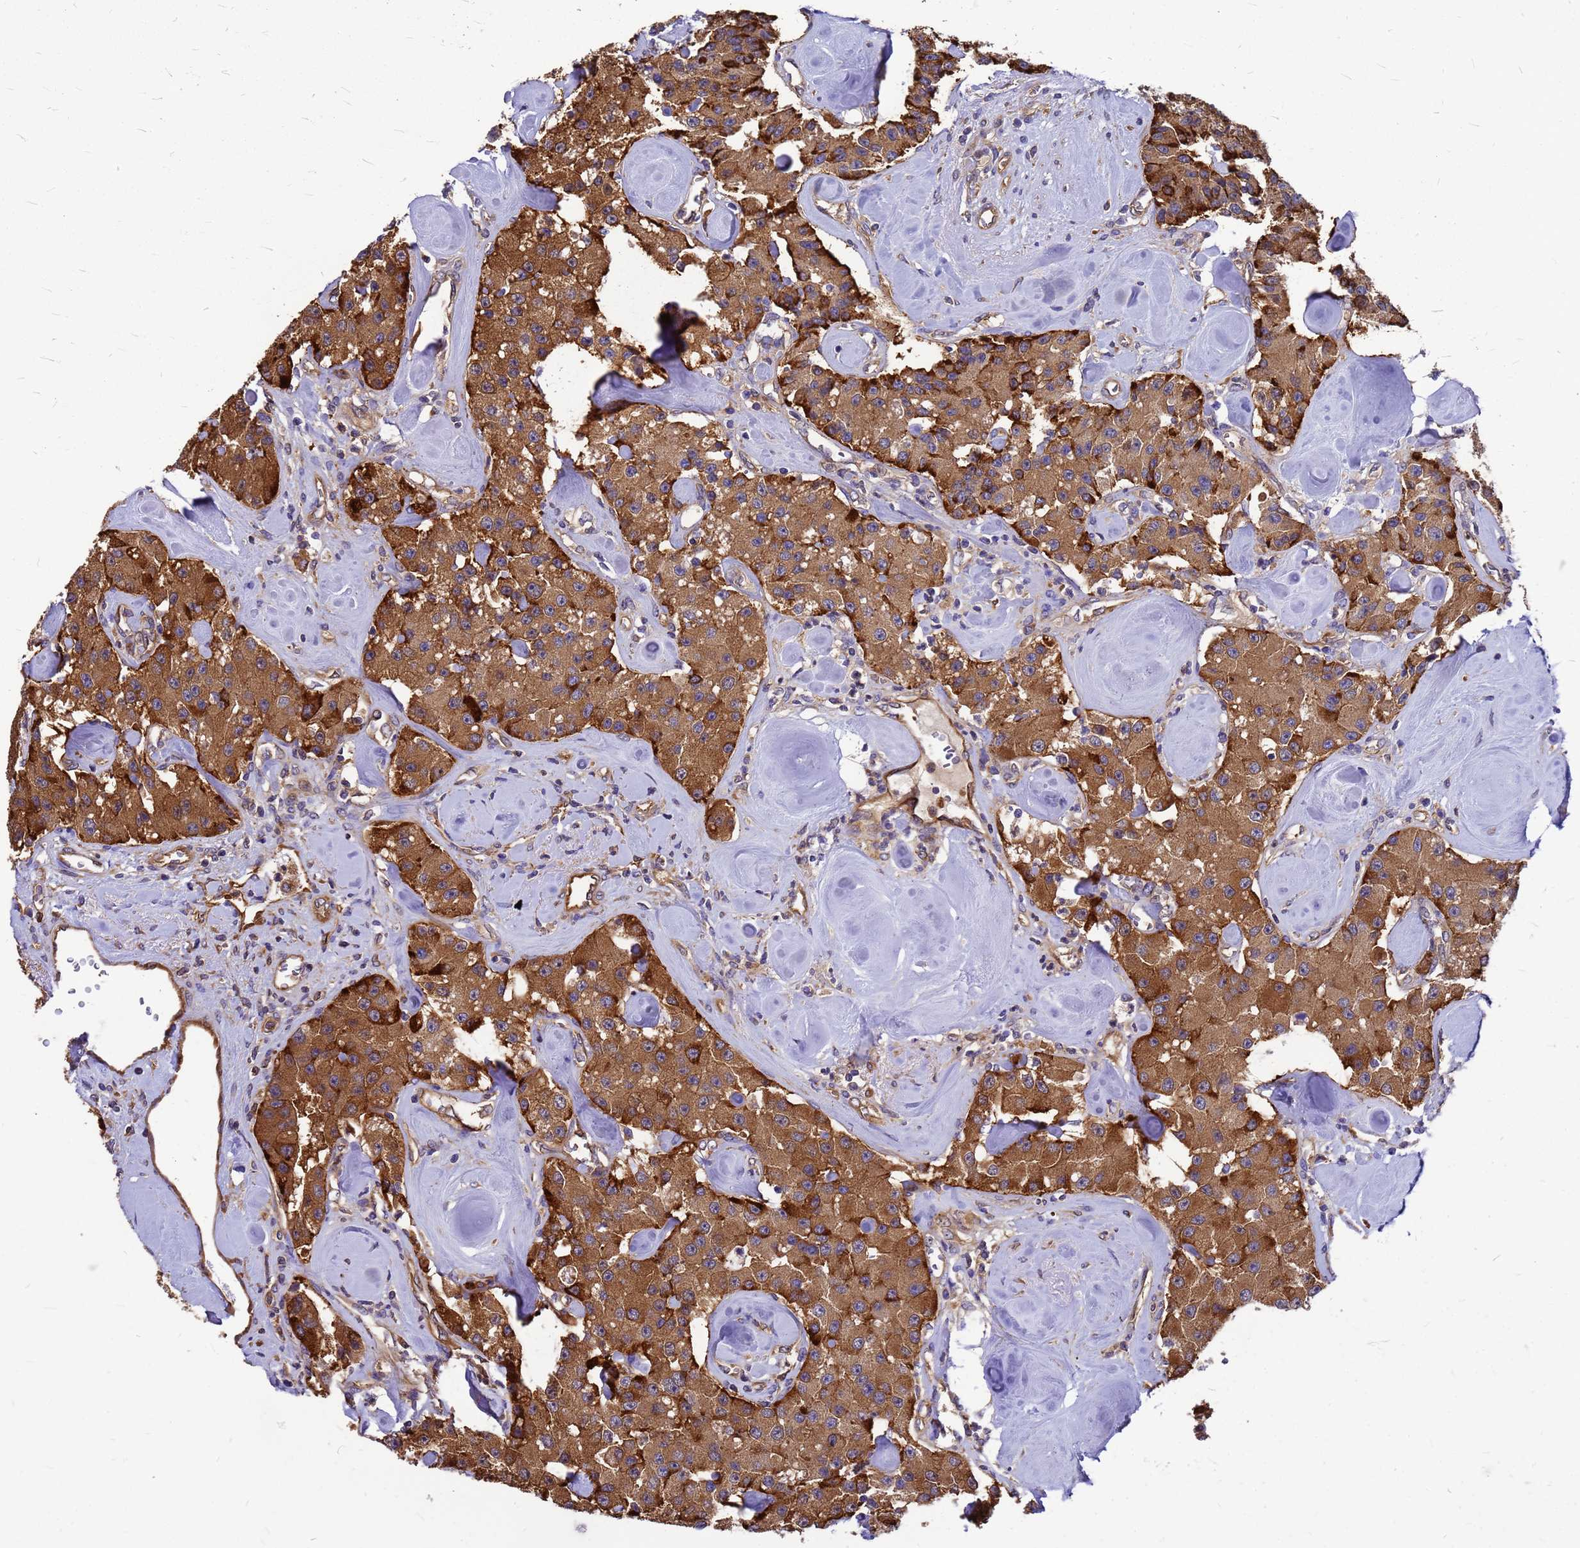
{"staining": {"intensity": "moderate", "quantity": ">75%", "location": "cytoplasmic/membranous"}, "tissue": "carcinoid", "cell_type": "Tumor cells", "image_type": "cancer", "snomed": [{"axis": "morphology", "description": "Carcinoid, malignant, NOS"}, {"axis": "topography", "description": "Pancreas"}], "caption": "Immunohistochemical staining of human carcinoid (malignant) demonstrates moderate cytoplasmic/membranous protein staining in approximately >75% of tumor cells.", "gene": "GID4", "patient": {"sex": "male", "age": 41}}